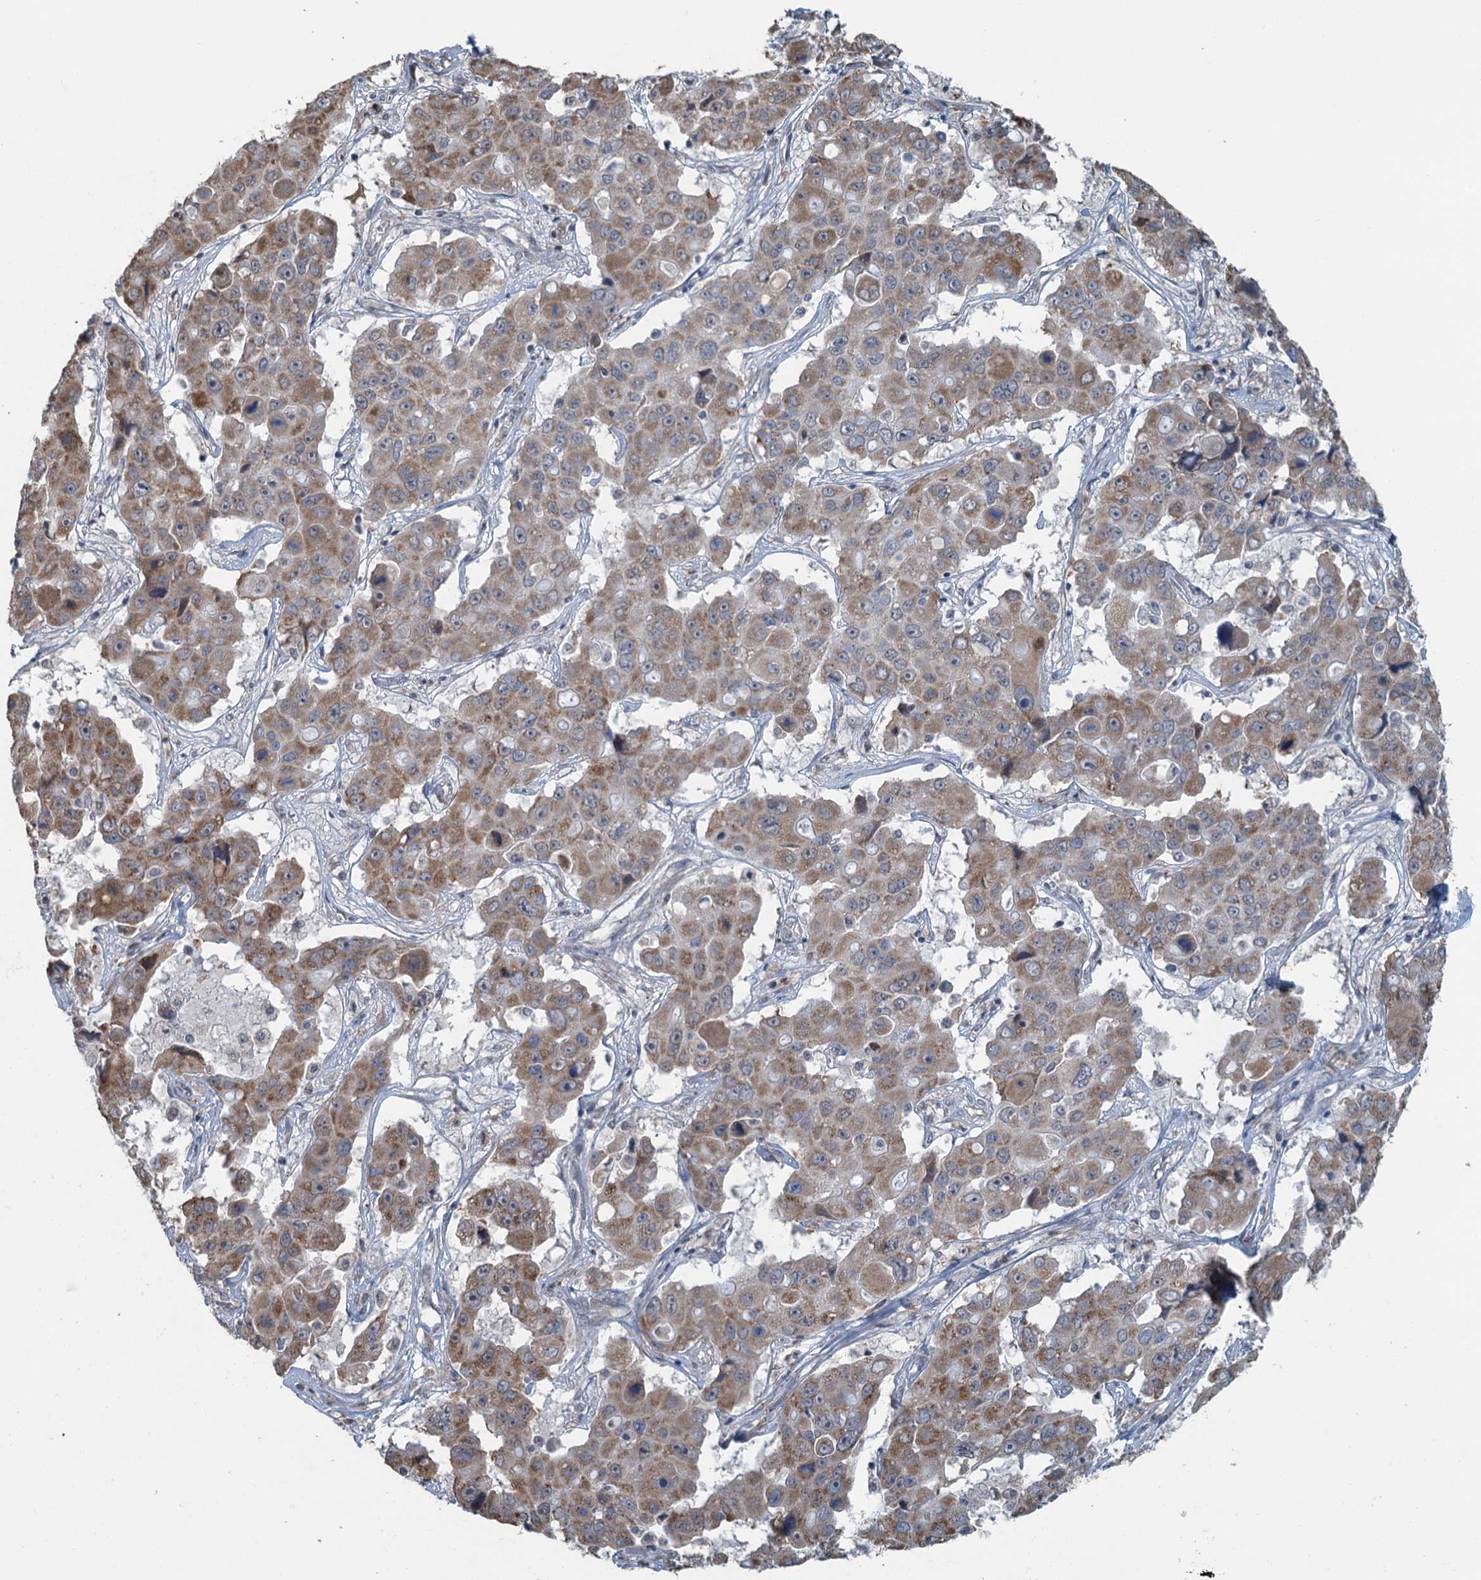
{"staining": {"intensity": "weak", "quantity": "25%-75%", "location": "cytoplasmic/membranous"}, "tissue": "liver cancer", "cell_type": "Tumor cells", "image_type": "cancer", "snomed": [{"axis": "morphology", "description": "Cholangiocarcinoma"}, {"axis": "topography", "description": "Liver"}], "caption": "Tumor cells show weak cytoplasmic/membranous positivity in approximately 25%-75% of cells in liver cancer (cholangiocarcinoma).", "gene": "TEX35", "patient": {"sex": "male", "age": 67}}